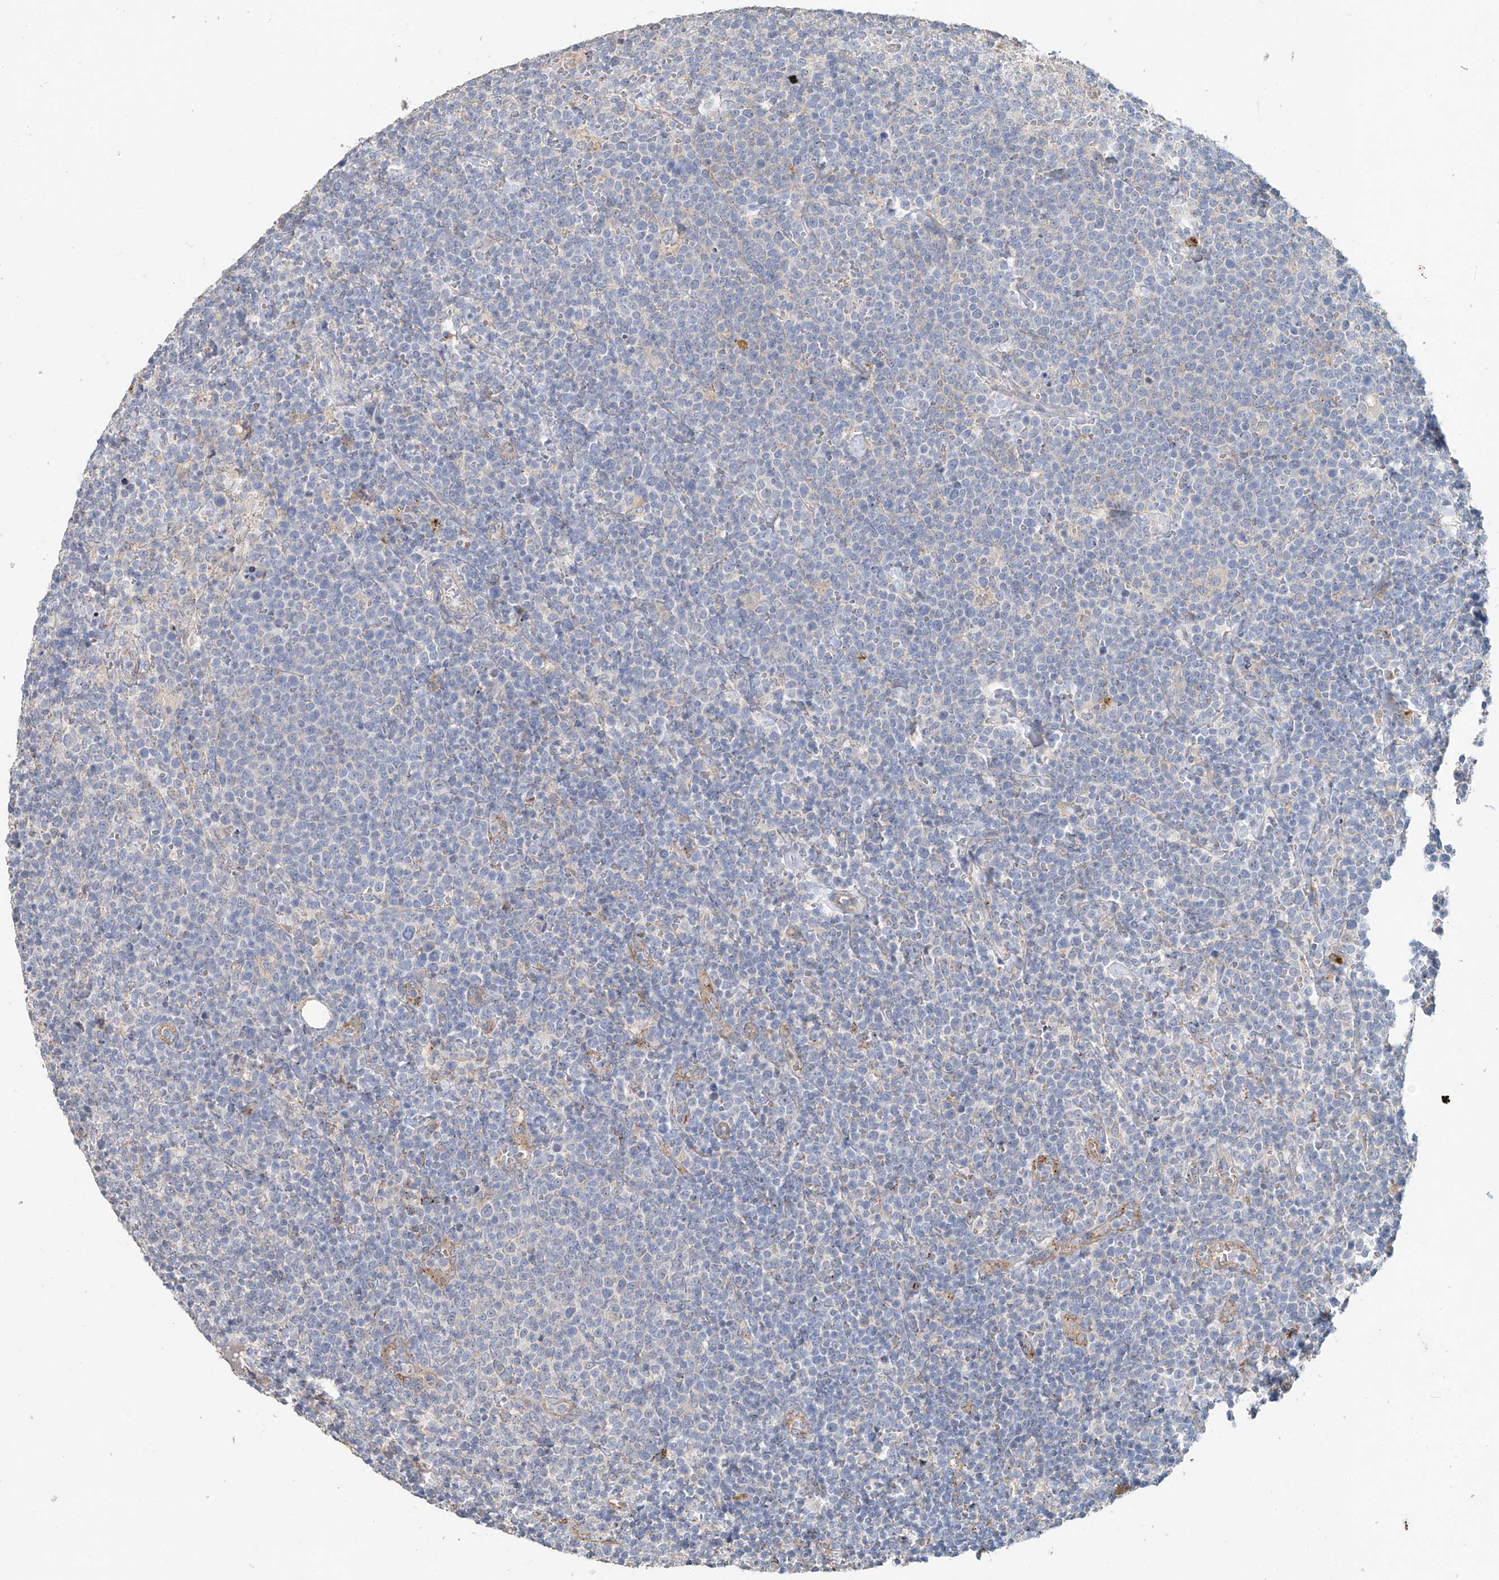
{"staining": {"intensity": "negative", "quantity": "none", "location": "none"}, "tissue": "lymphoma", "cell_type": "Tumor cells", "image_type": "cancer", "snomed": [{"axis": "morphology", "description": "Malignant lymphoma, non-Hodgkin's type, High grade"}, {"axis": "topography", "description": "Lymph node"}], "caption": "An immunohistochemistry (IHC) histopathology image of high-grade malignant lymphoma, non-Hodgkin's type is shown. There is no staining in tumor cells of high-grade malignant lymphoma, non-Hodgkin's type.", "gene": "TRIM47", "patient": {"sex": "male", "age": 61}}